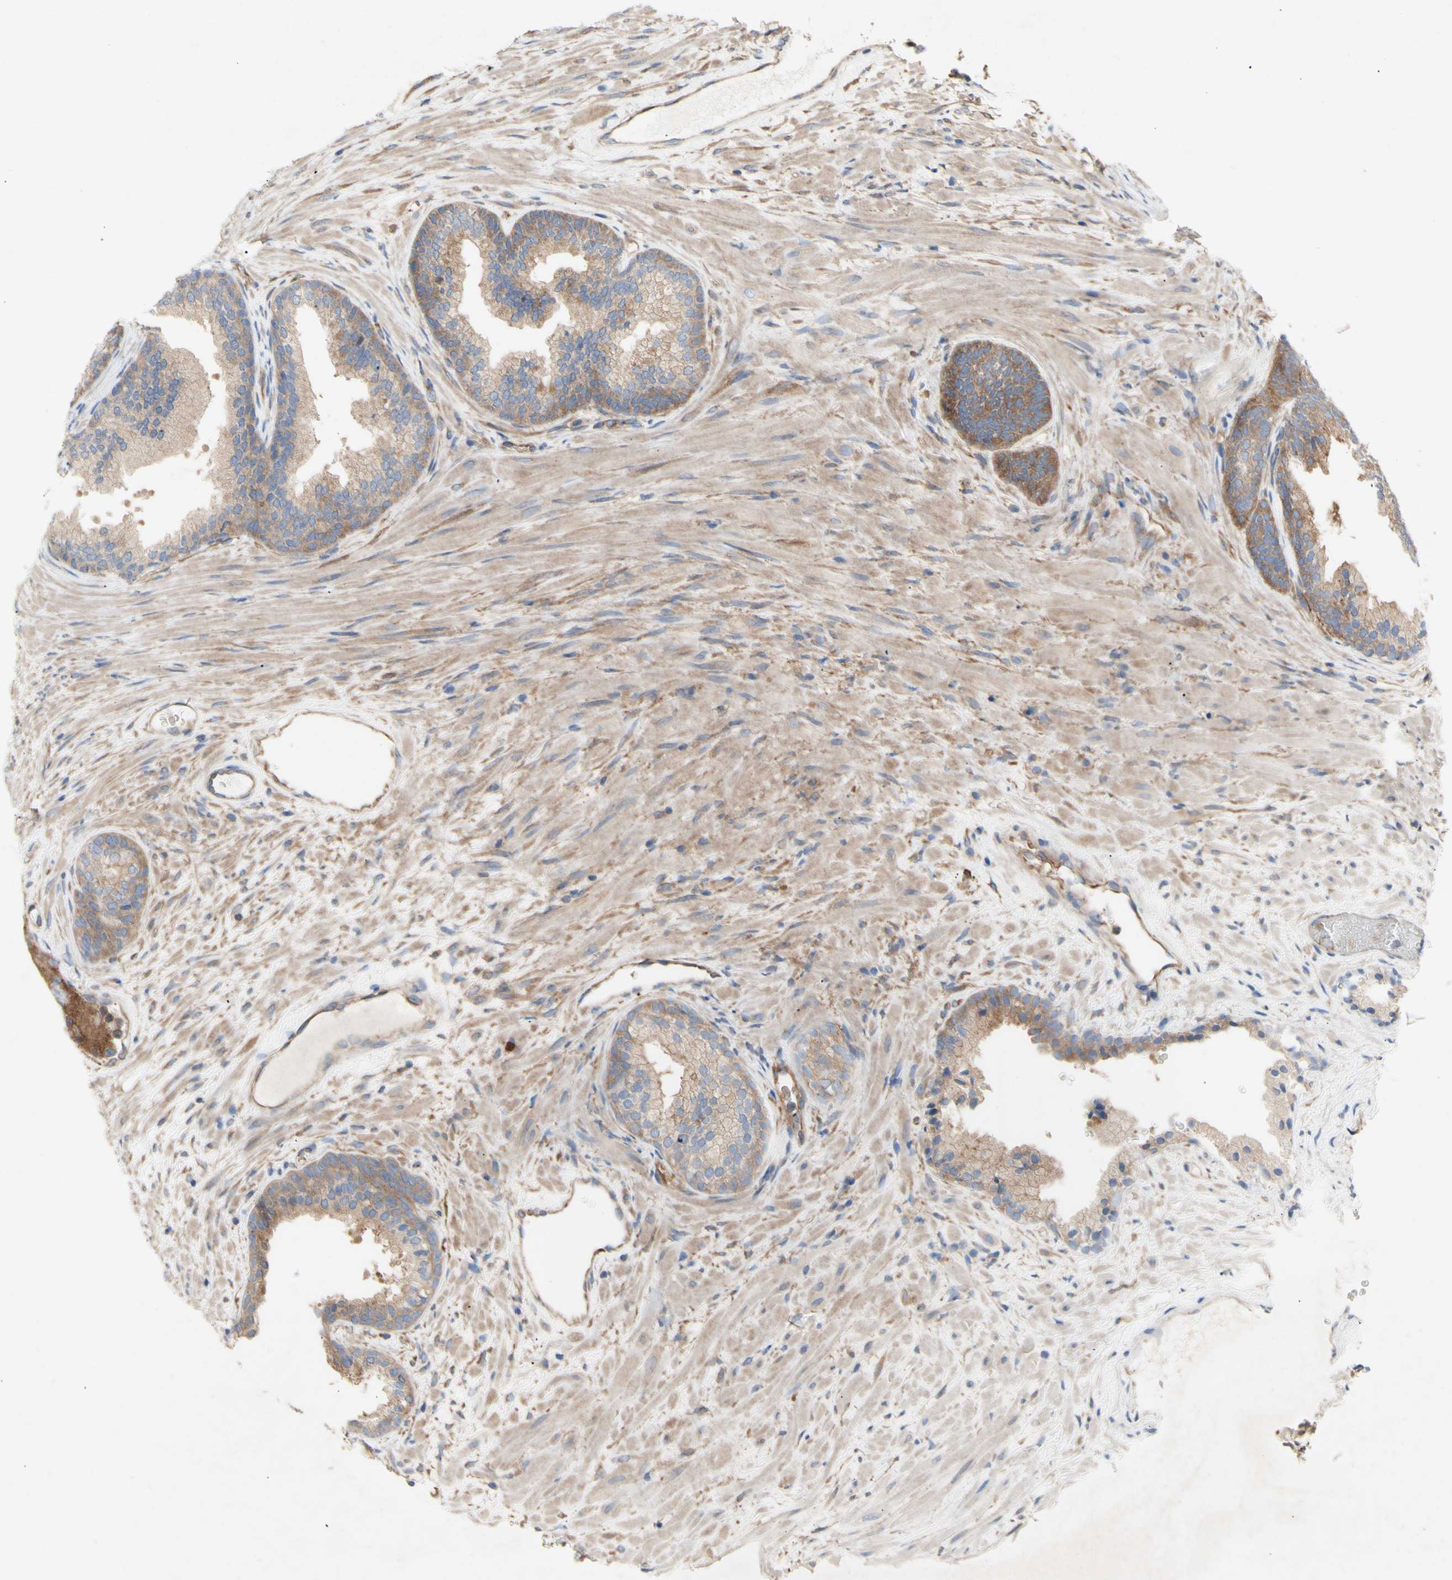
{"staining": {"intensity": "weak", "quantity": ">75%", "location": "cytoplasmic/membranous"}, "tissue": "prostate", "cell_type": "Glandular cells", "image_type": "normal", "snomed": [{"axis": "morphology", "description": "Normal tissue, NOS"}, {"axis": "topography", "description": "Prostate"}], "caption": "Benign prostate was stained to show a protein in brown. There is low levels of weak cytoplasmic/membranous positivity in about >75% of glandular cells. (IHC, brightfield microscopy, high magnification).", "gene": "KLC1", "patient": {"sex": "male", "age": 76}}